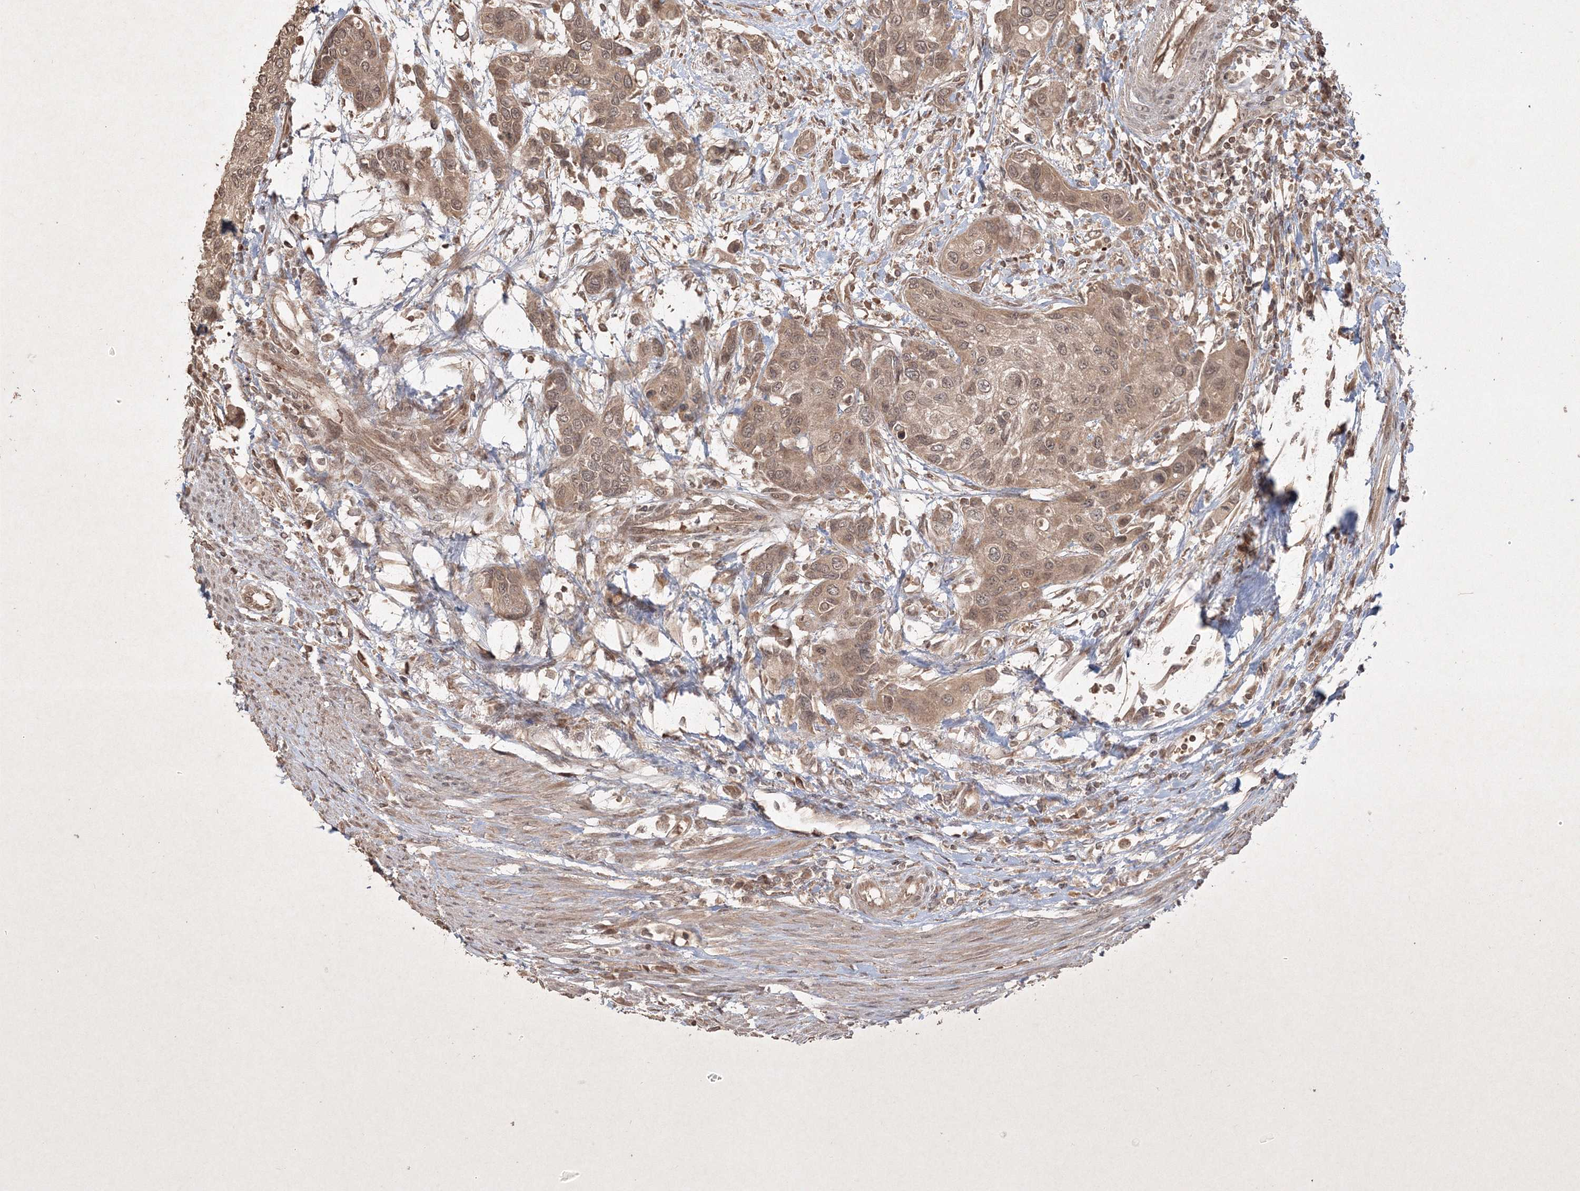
{"staining": {"intensity": "moderate", "quantity": ">75%", "location": "cytoplasmic/membranous,nuclear"}, "tissue": "urothelial cancer", "cell_type": "Tumor cells", "image_type": "cancer", "snomed": [{"axis": "morphology", "description": "Normal tissue, NOS"}, {"axis": "morphology", "description": "Urothelial carcinoma, High grade"}, {"axis": "topography", "description": "Vascular tissue"}, {"axis": "topography", "description": "Urinary bladder"}], "caption": "There is medium levels of moderate cytoplasmic/membranous and nuclear expression in tumor cells of urothelial cancer, as demonstrated by immunohistochemical staining (brown color).", "gene": "PELI3", "patient": {"sex": "female", "age": 56}}